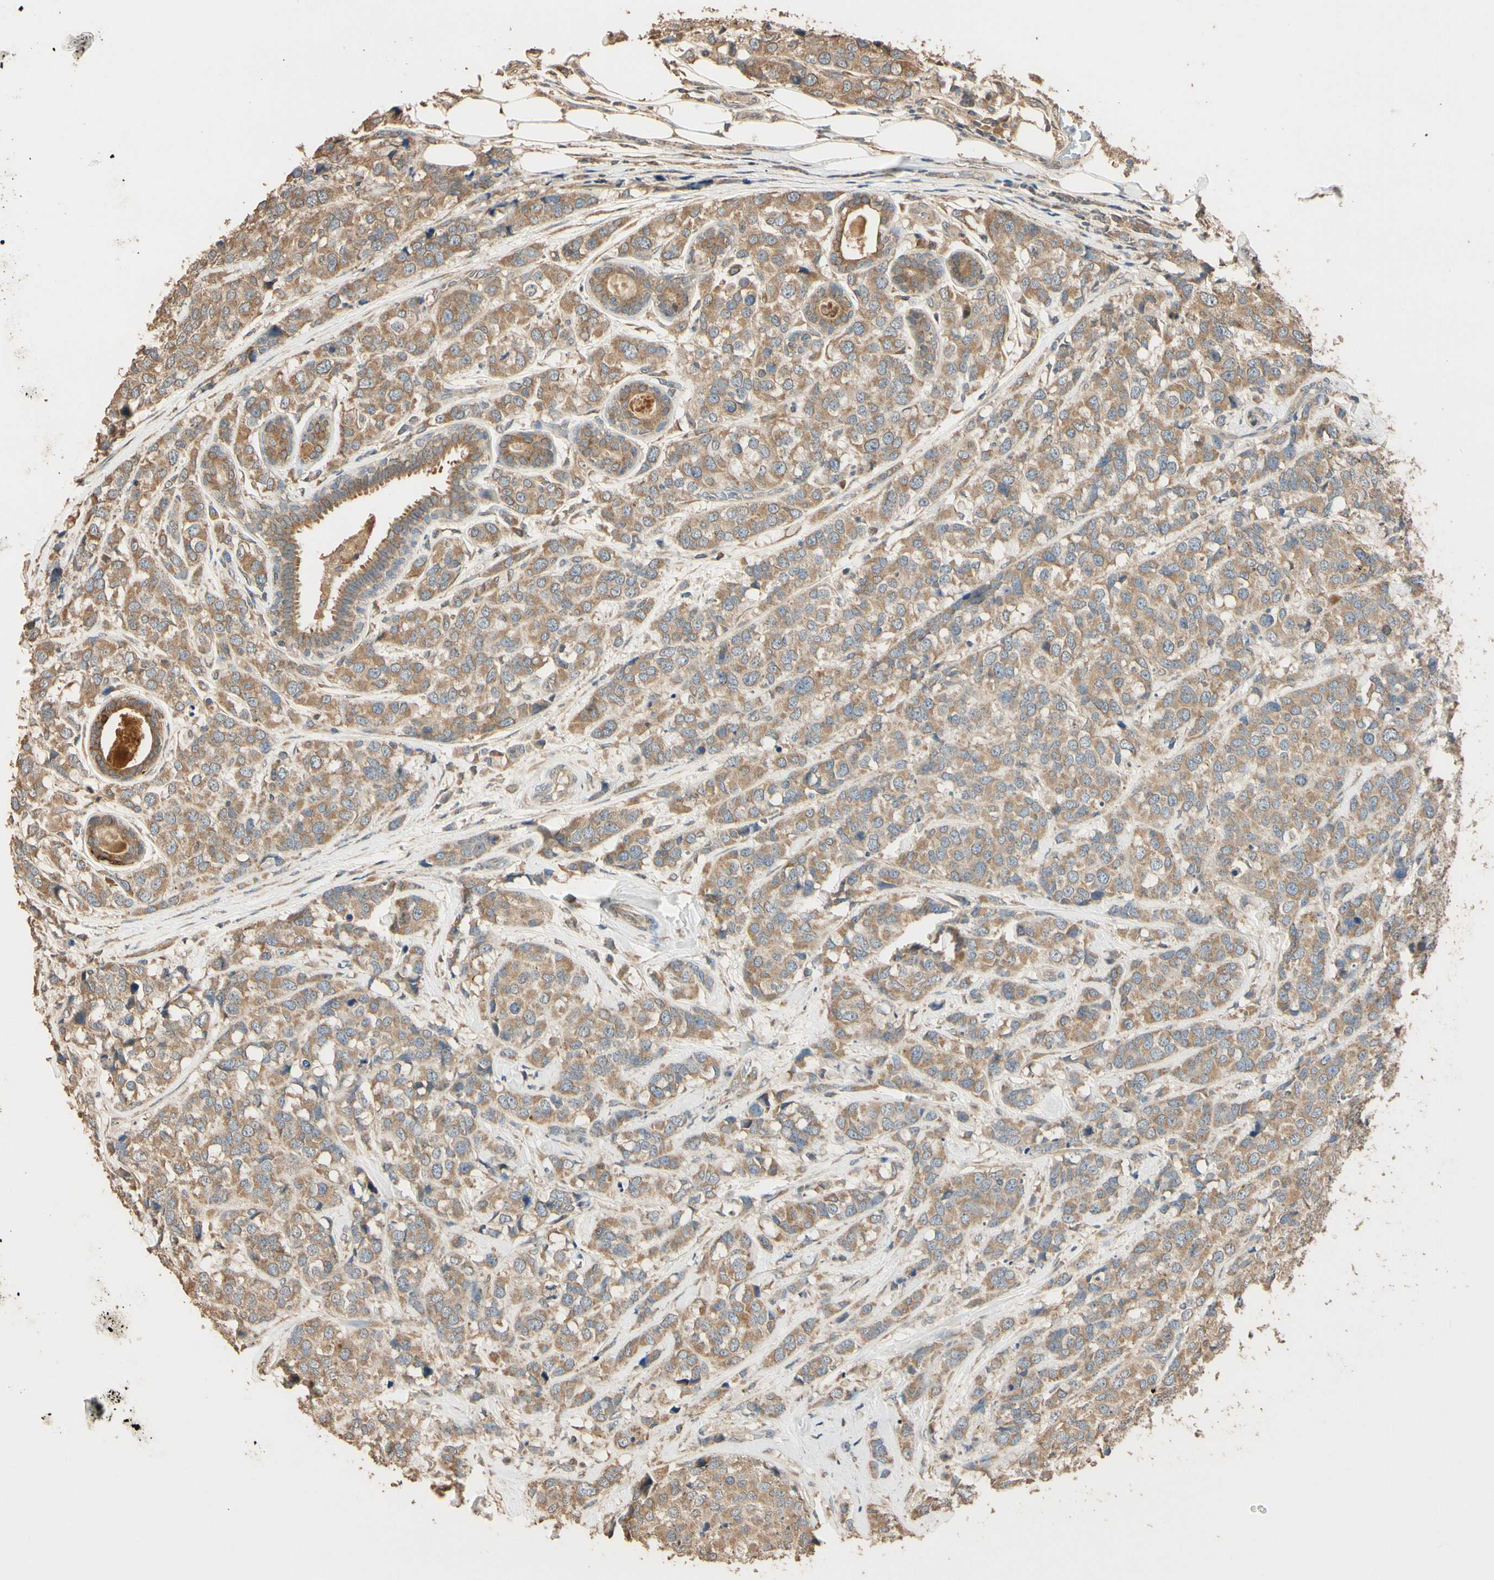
{"staining": {"intensity": "moderate", "quantity": ">75%", "location": "cytoplasmic/membranous"}, "tissue": "breast cancer", "cell_type": "Tumor cells", "image_type": "cancer", "snomed": [{"axis": "morphology", "description": "Lobular carcinoma"}, {"axis": "topography", "description": "Breast"}], "caption": "A medium amount of moderate cytoplasmic/membranous expression is present in approximately >75% of tumor cells in lobular carcinoma (breast) tissue.", "gene": "STX18", "patient": {"sex": "female", "age": 59}}